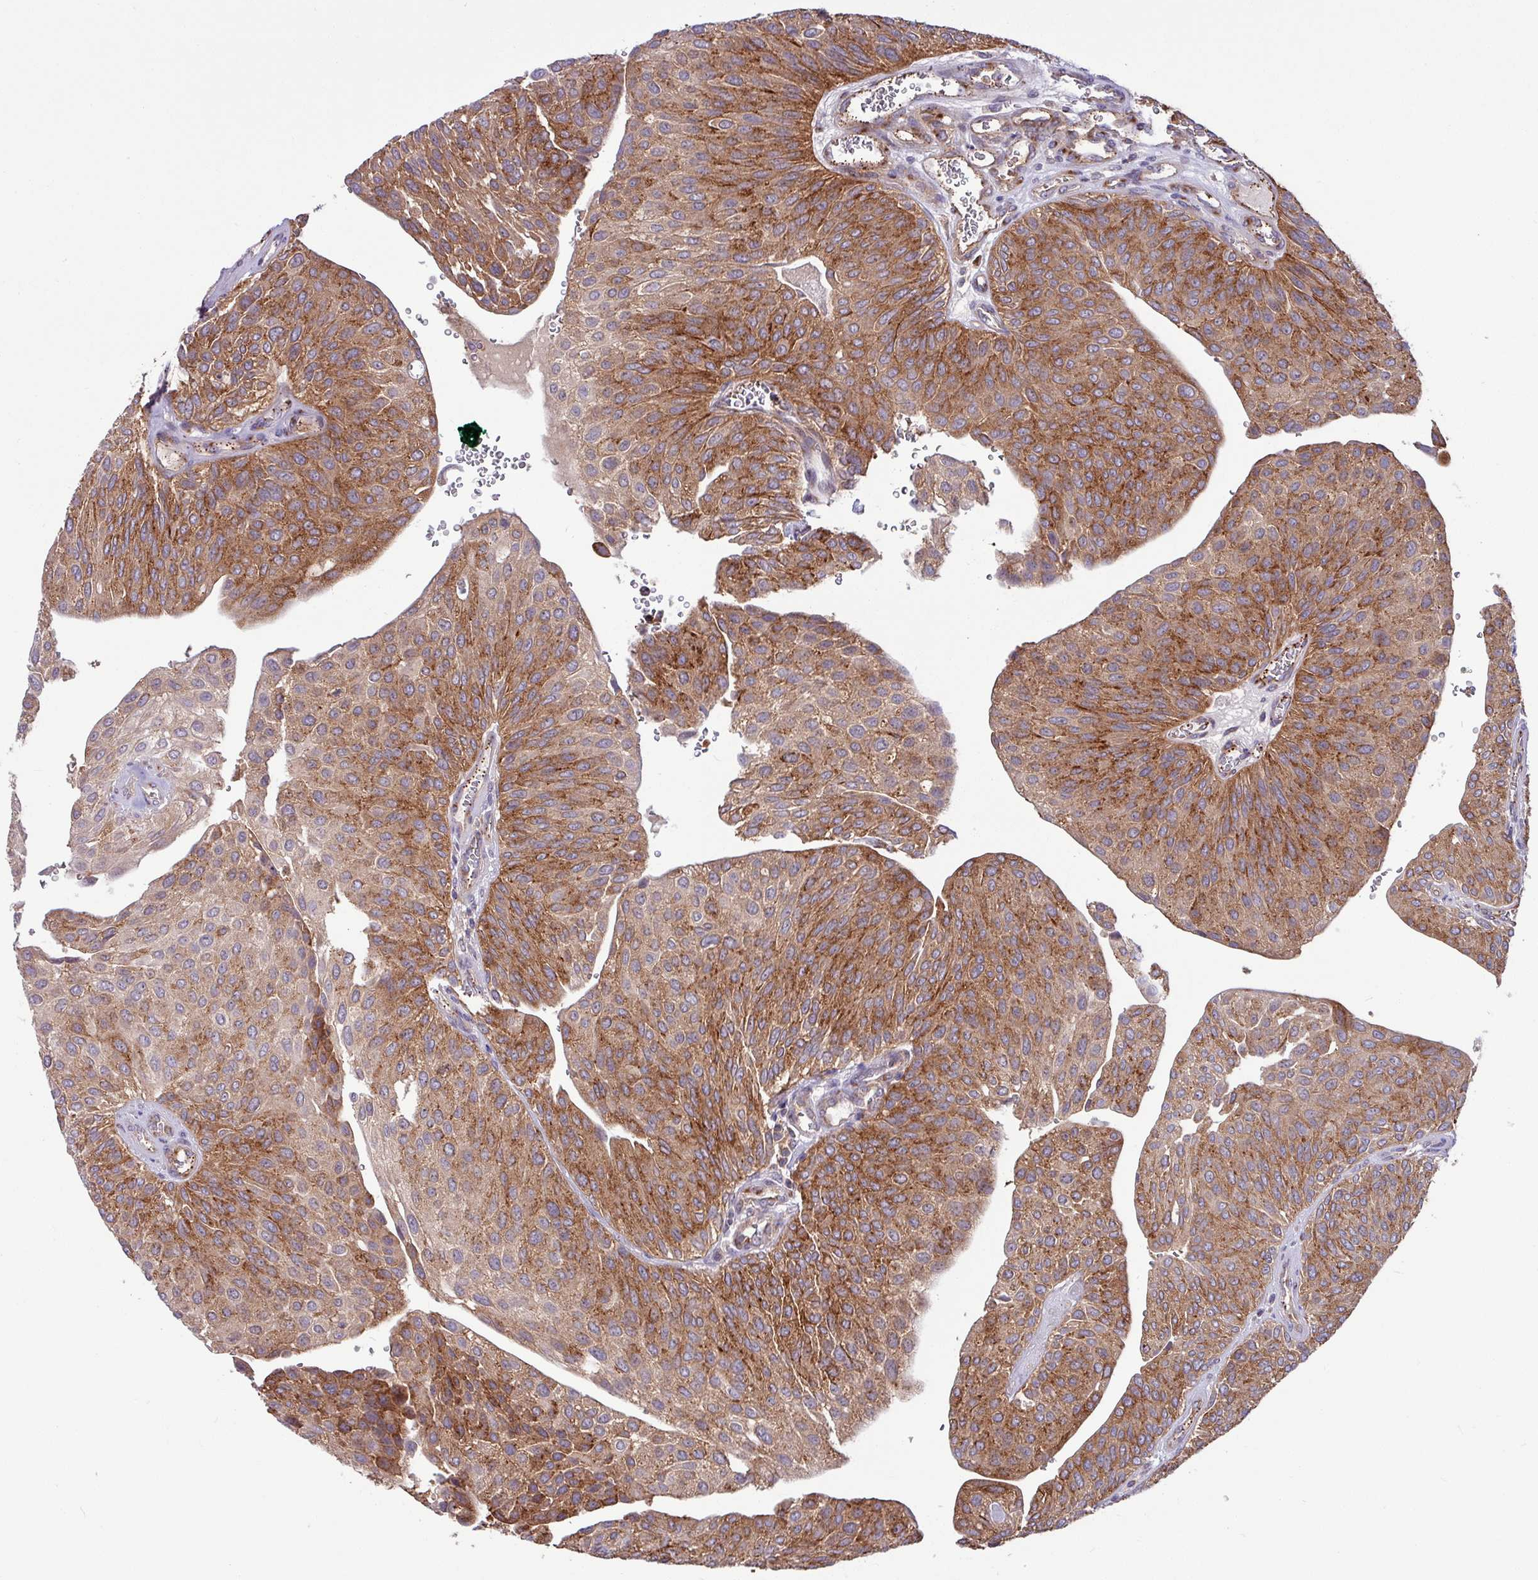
{"staining": {"intensity": "strong", "quantity": ">75%", "location": "cytoplasmic/membranous"}, "tissue": "urothelial cancer", "cell_type": "Tumor cells", "image_type": "cancer", "snomed": [{"axis": "morphology", "description": "Urothelial carcinoma, NOS"}, {"axis": "topography", "description": "Urinary bladder"}], "caption": "Strong cytoplasmic/membranous staining is identified in approximately >75% of tumor cells in urothelial cancer.", "gene": "LSM12", "patient": {"sex": "male", "age": 67}}